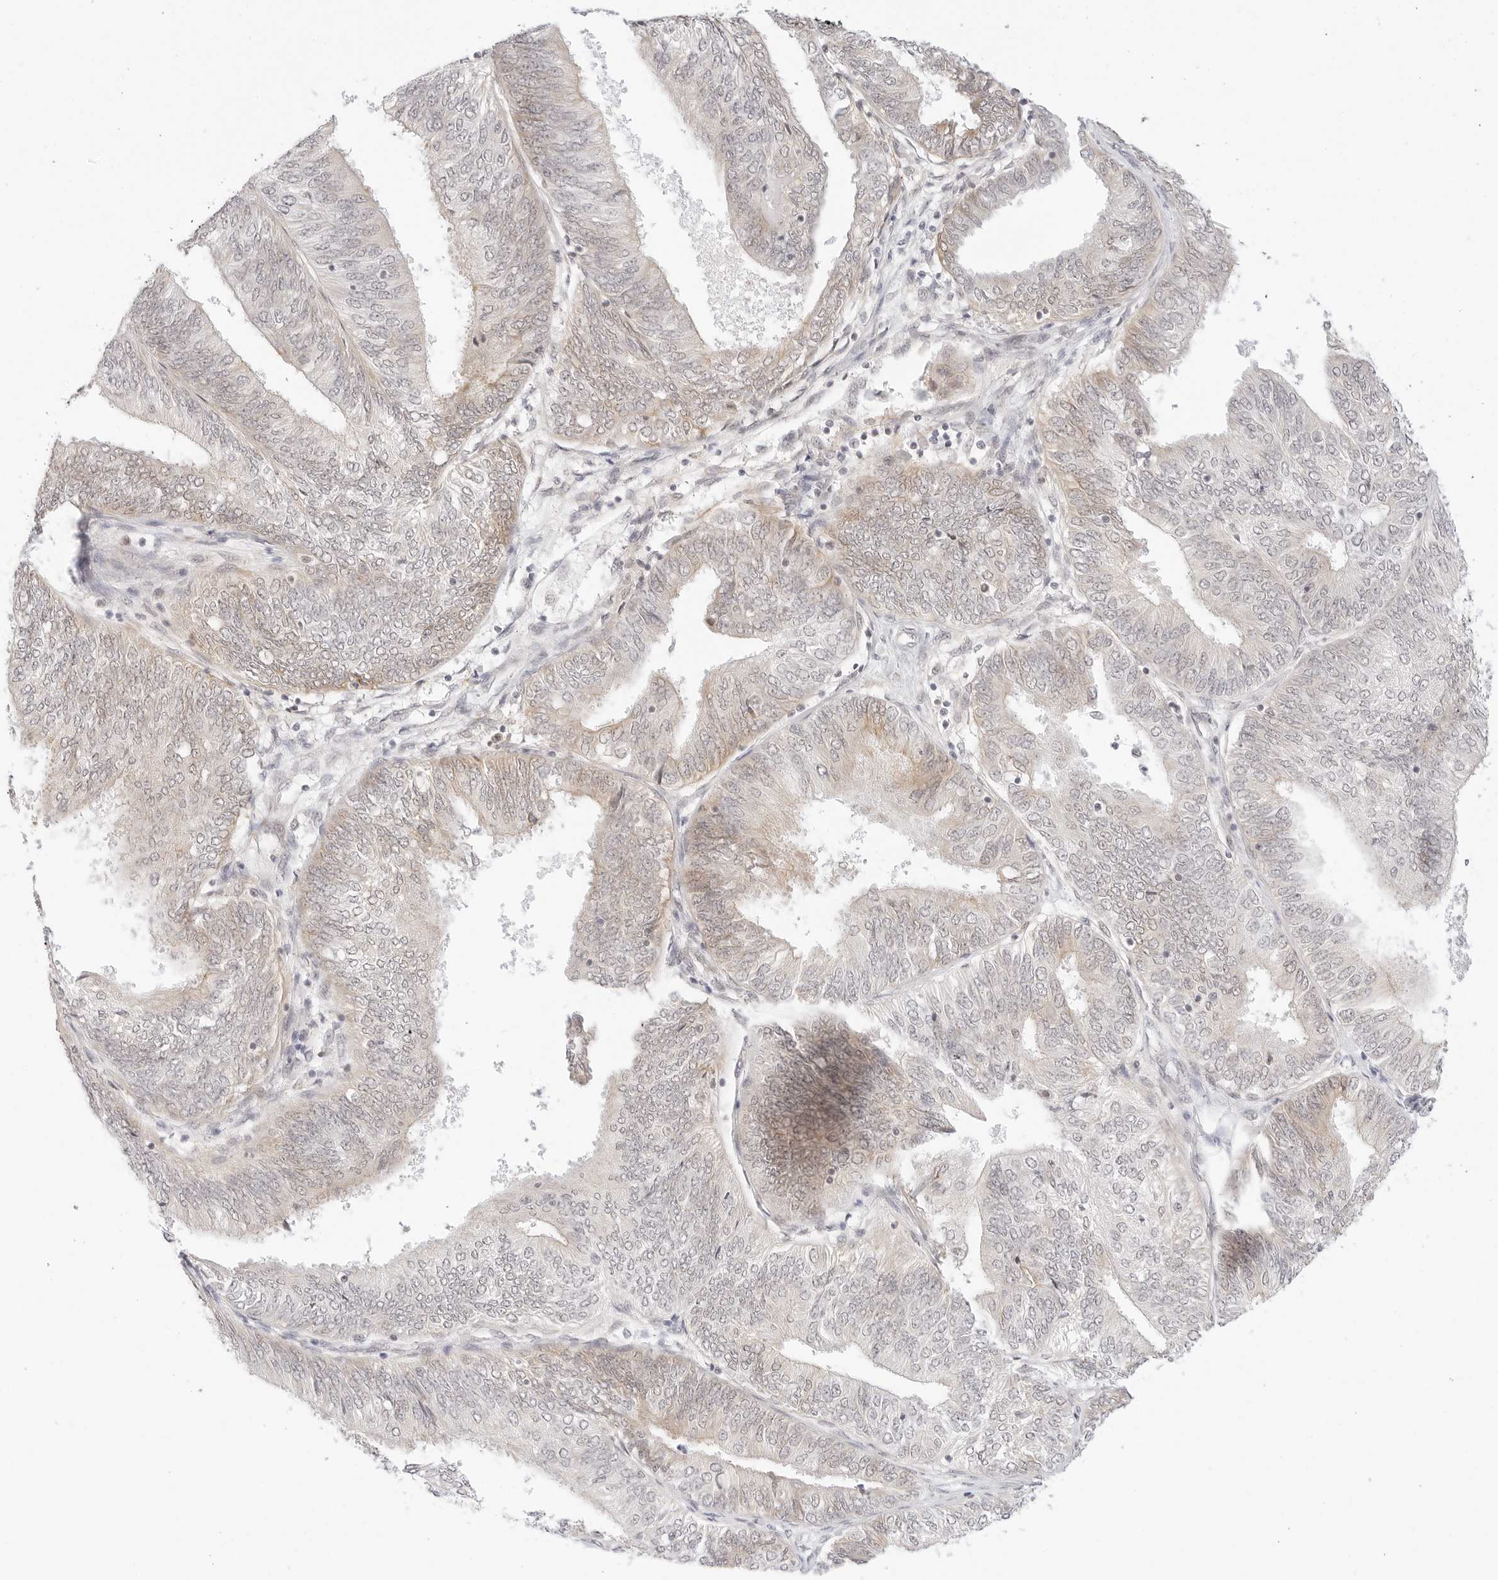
{"staining": {"intensity": "weak", "quantity": "25%-75%", "location": "cytoplasmic/membranous"}, "tissue": "endometrial cancer", "cell_type": "Tumor cells", "image_type": "cancer", "snomed": [{"axis": "morphology", "description": "Adenocarcinoma, NOS"}, {"axis": "topography", "description": "Endometrium"}], "caption": "Immunohistochemistry (DAB) staining of human endometrial cancer demonstrates weak cytoplasmic/membranous protein expression in about 25%-75% of tumor cells.", "gene": "XKR4", "patient": {"sex": "female", "age": 58}}